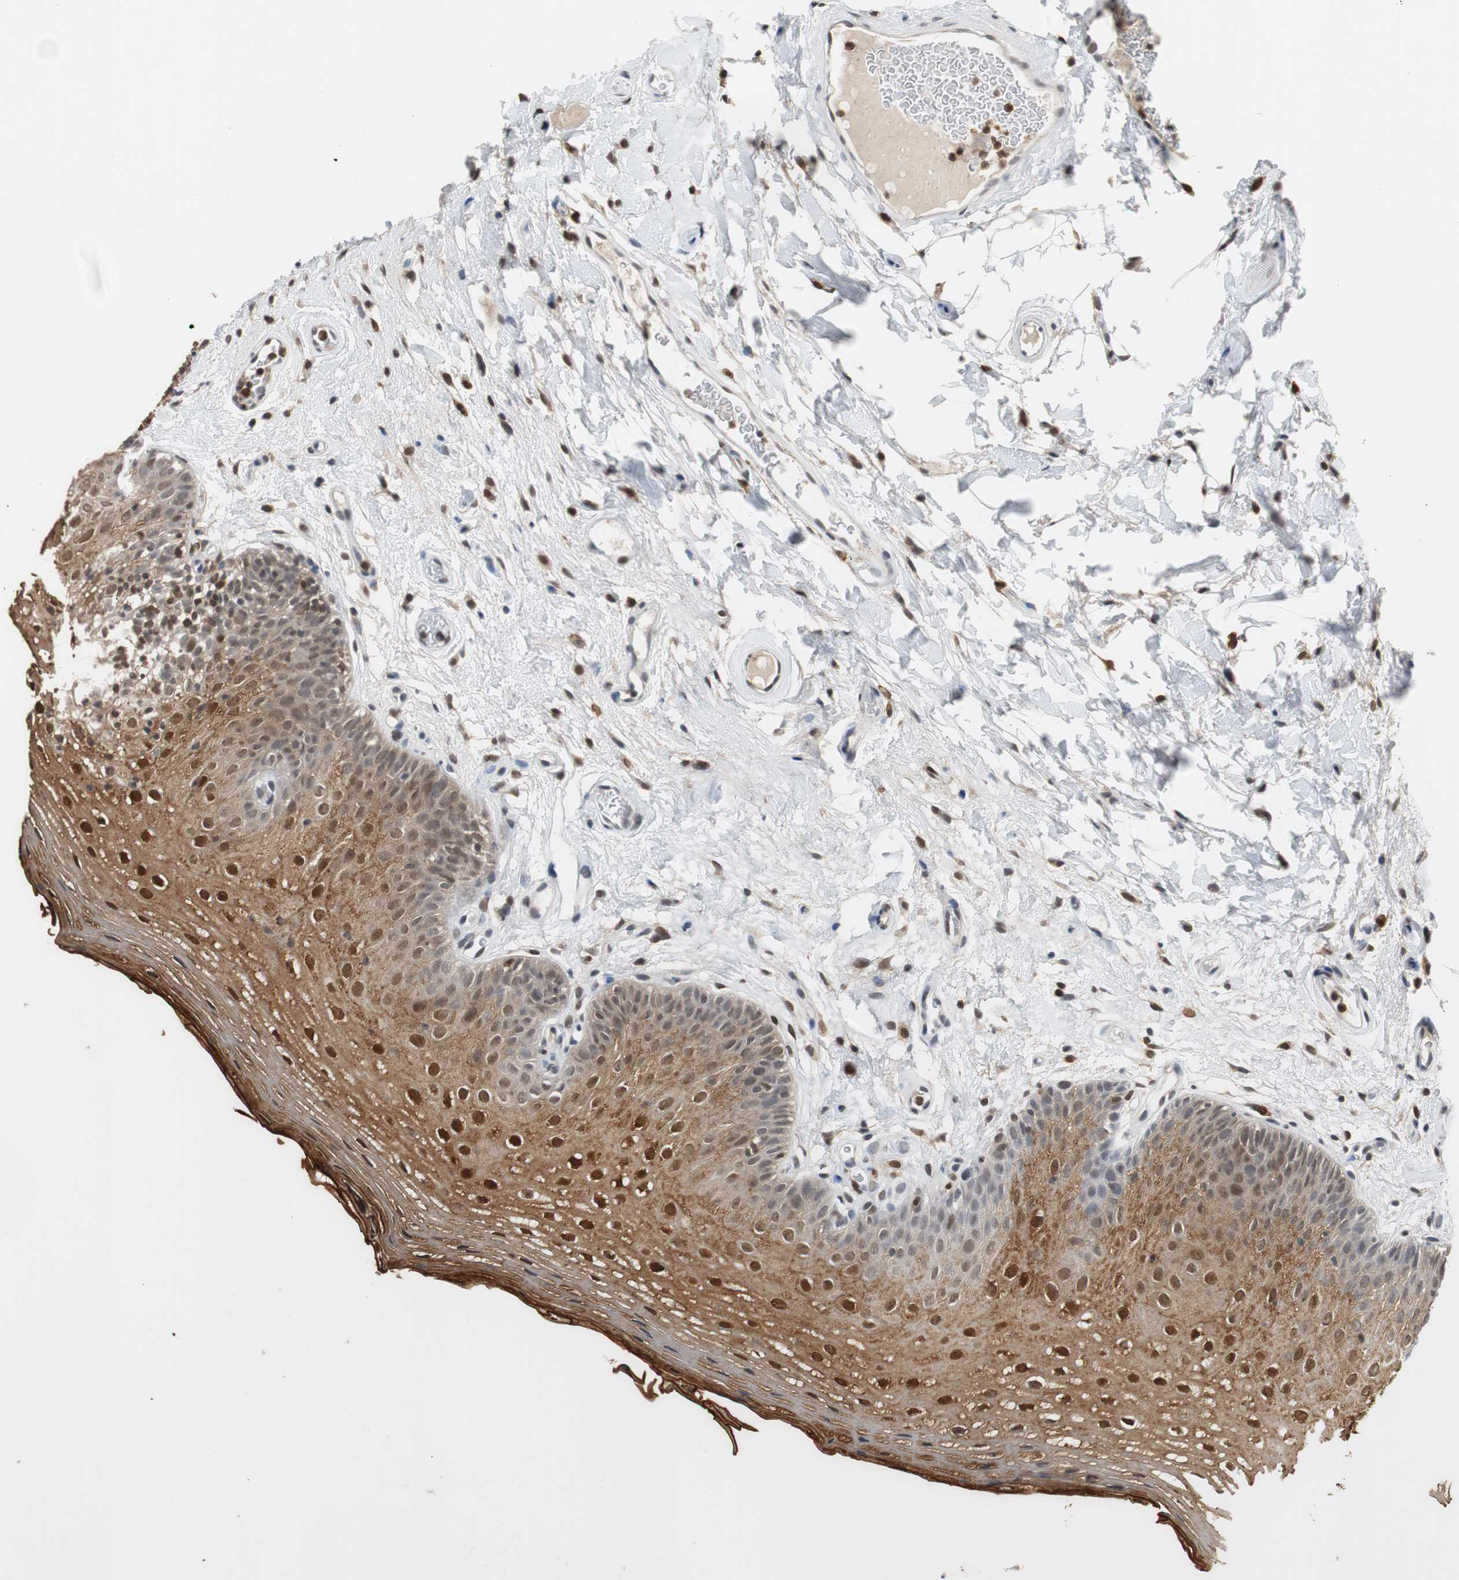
{"staining": {"intensity": "strong", "quantity": ">75%", "location": "cytoplasmic/membranous,nuclear"}, "tissue": "oral mucosa", "cell_type": "Squamous epithelial cells", "image_type": "normal", "snomed": [{"axis": "morphology", "description": "Normal tissue, NOS"}, {"axis": "morphology", "description": "Squamous cell carcinoma, NOS"}, {"axis": "topography", "description": "Skeletal muscle"}, {"axis": "topography", "description": "Oral tissue"}], "caption": "IHC of benign human oral mucosa exhibits high levels of strong cytoplasmic/membranous,nuclear expression in about >75% of squamous epithelial cells.", "gene": "SIRT1", "patient": {"sex": "male", "age": 71}}